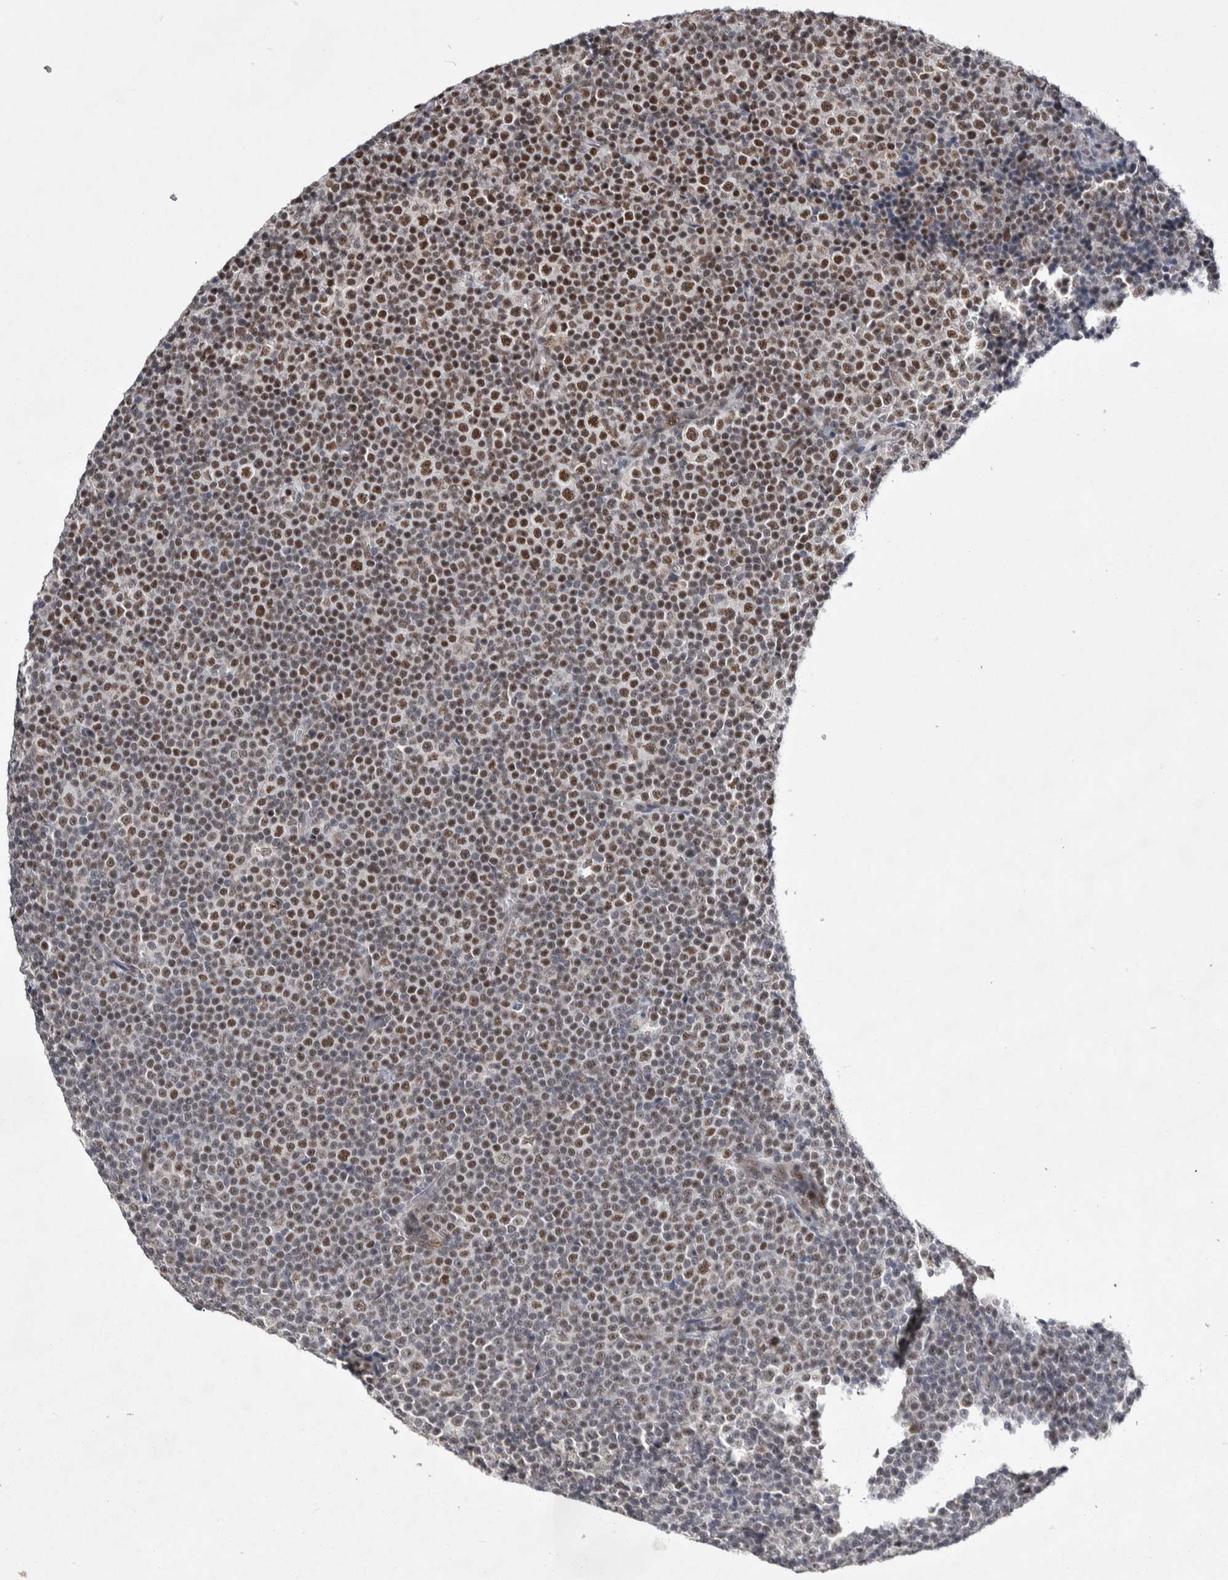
{"staining": {"intensity": "strong", "quantity": ">75%", "location": "nuclear"}, "tissue": "lymphoma", "cell_type": "Tumor cells", "image_type": "cancer", "snomed": [{"axis": "morphology", "description": "Malignant lymphoma, non-Hodgkin's type, Low grade"}, {"axis": "topography", "description": "Lymph node"}], "caption": "Immunohistochemistry of lymphoma shows high levels of strong nuclear staining in about >75% of tumor cells.", "gene": "ASPN", "patient": {"sex": "female", "age": 67}}